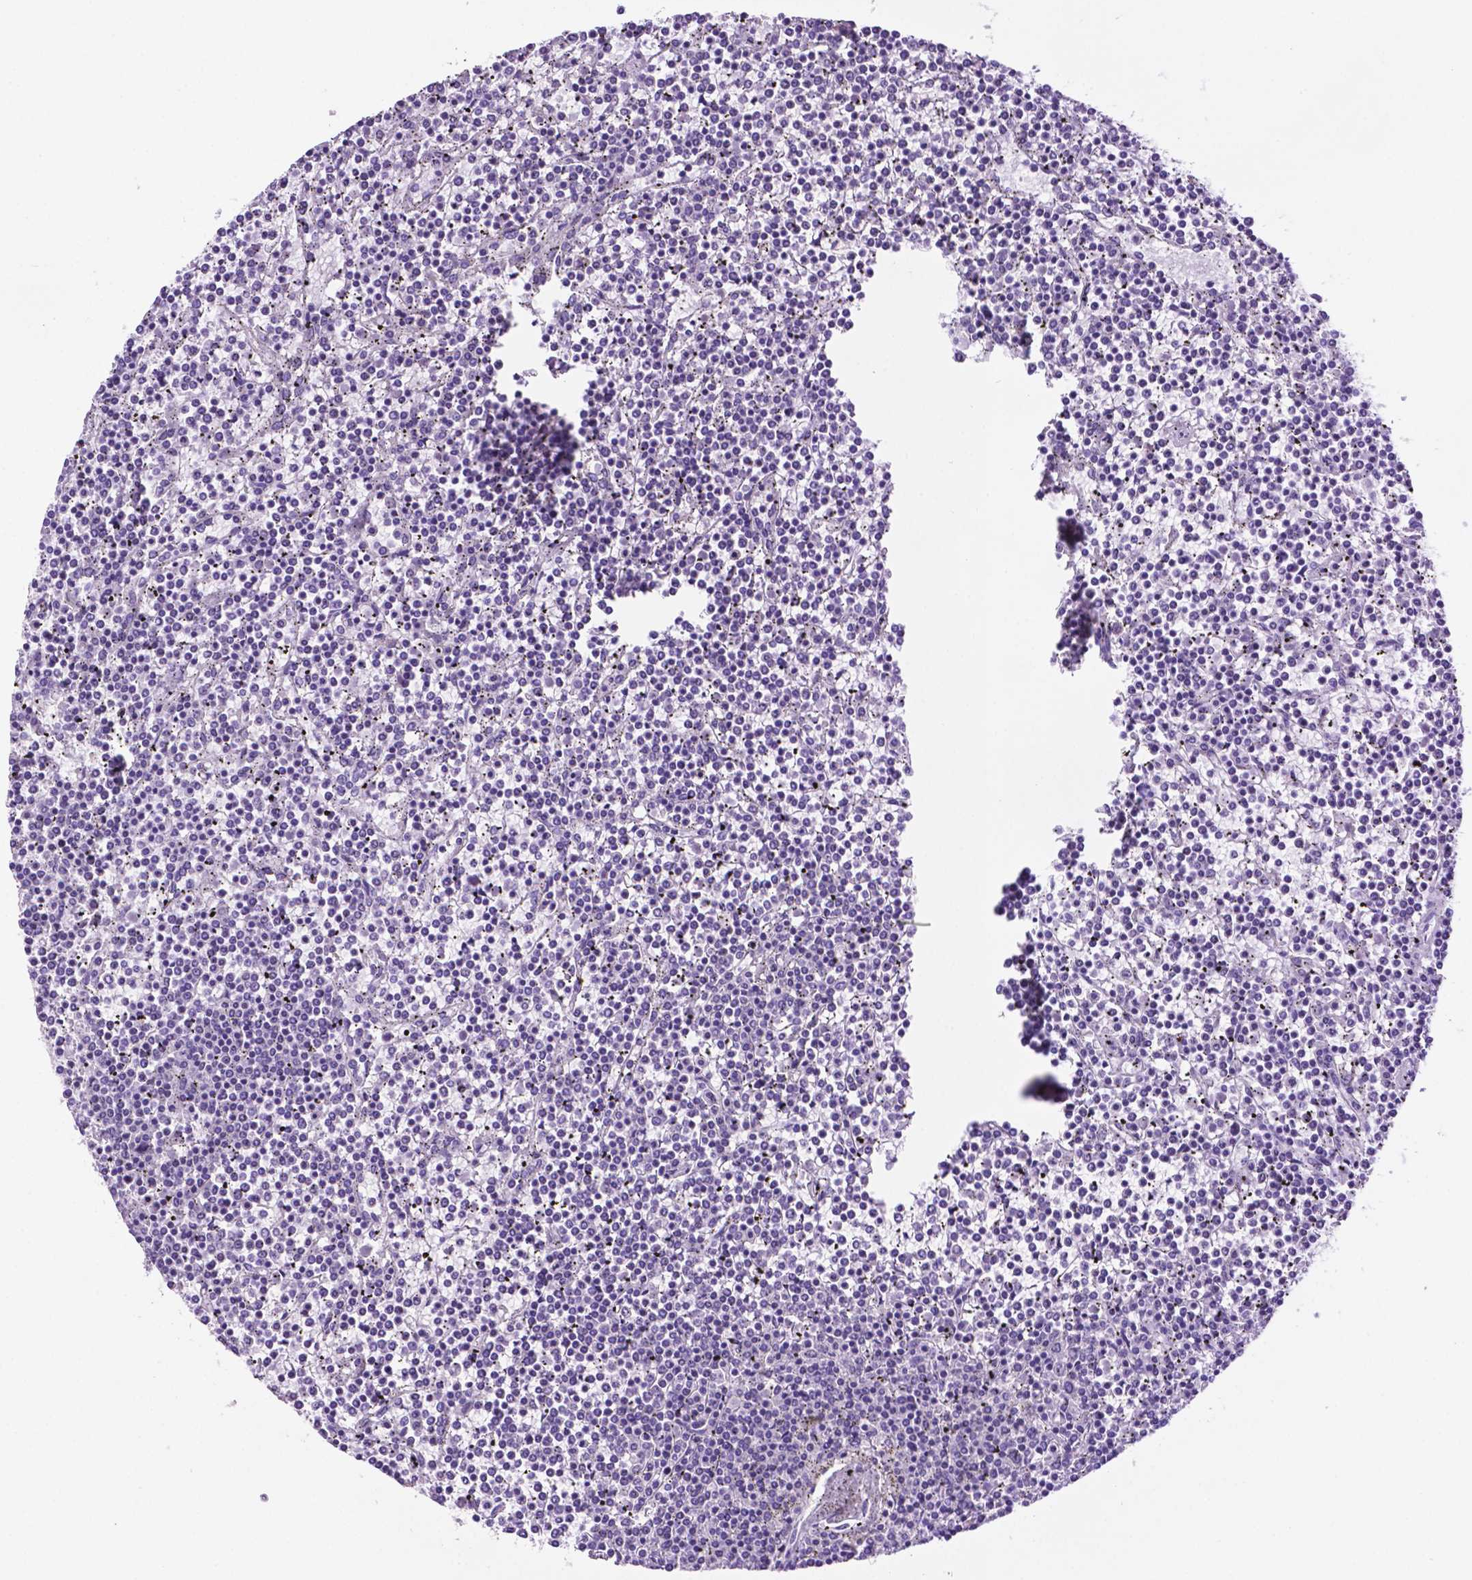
{"staining": {"intensity": "negative", "quantity": "none", "location": "none"}, "tissue": "lymphoma", "cell_type": "Tumor cells", "image_type": "cancer", "snomed": [{"axis": "morphology", "description": "Malignant lymphoma, non-Hodgkin's type, Low grade"}, {"axis": "topography", "description": "Spleen"}], "caption": "This is an IHC histopathology image of lymphoma. There is no expression in tumor cells.", "gene": "TACSTD2", "patient": {"sex": "female", "age": 19}}